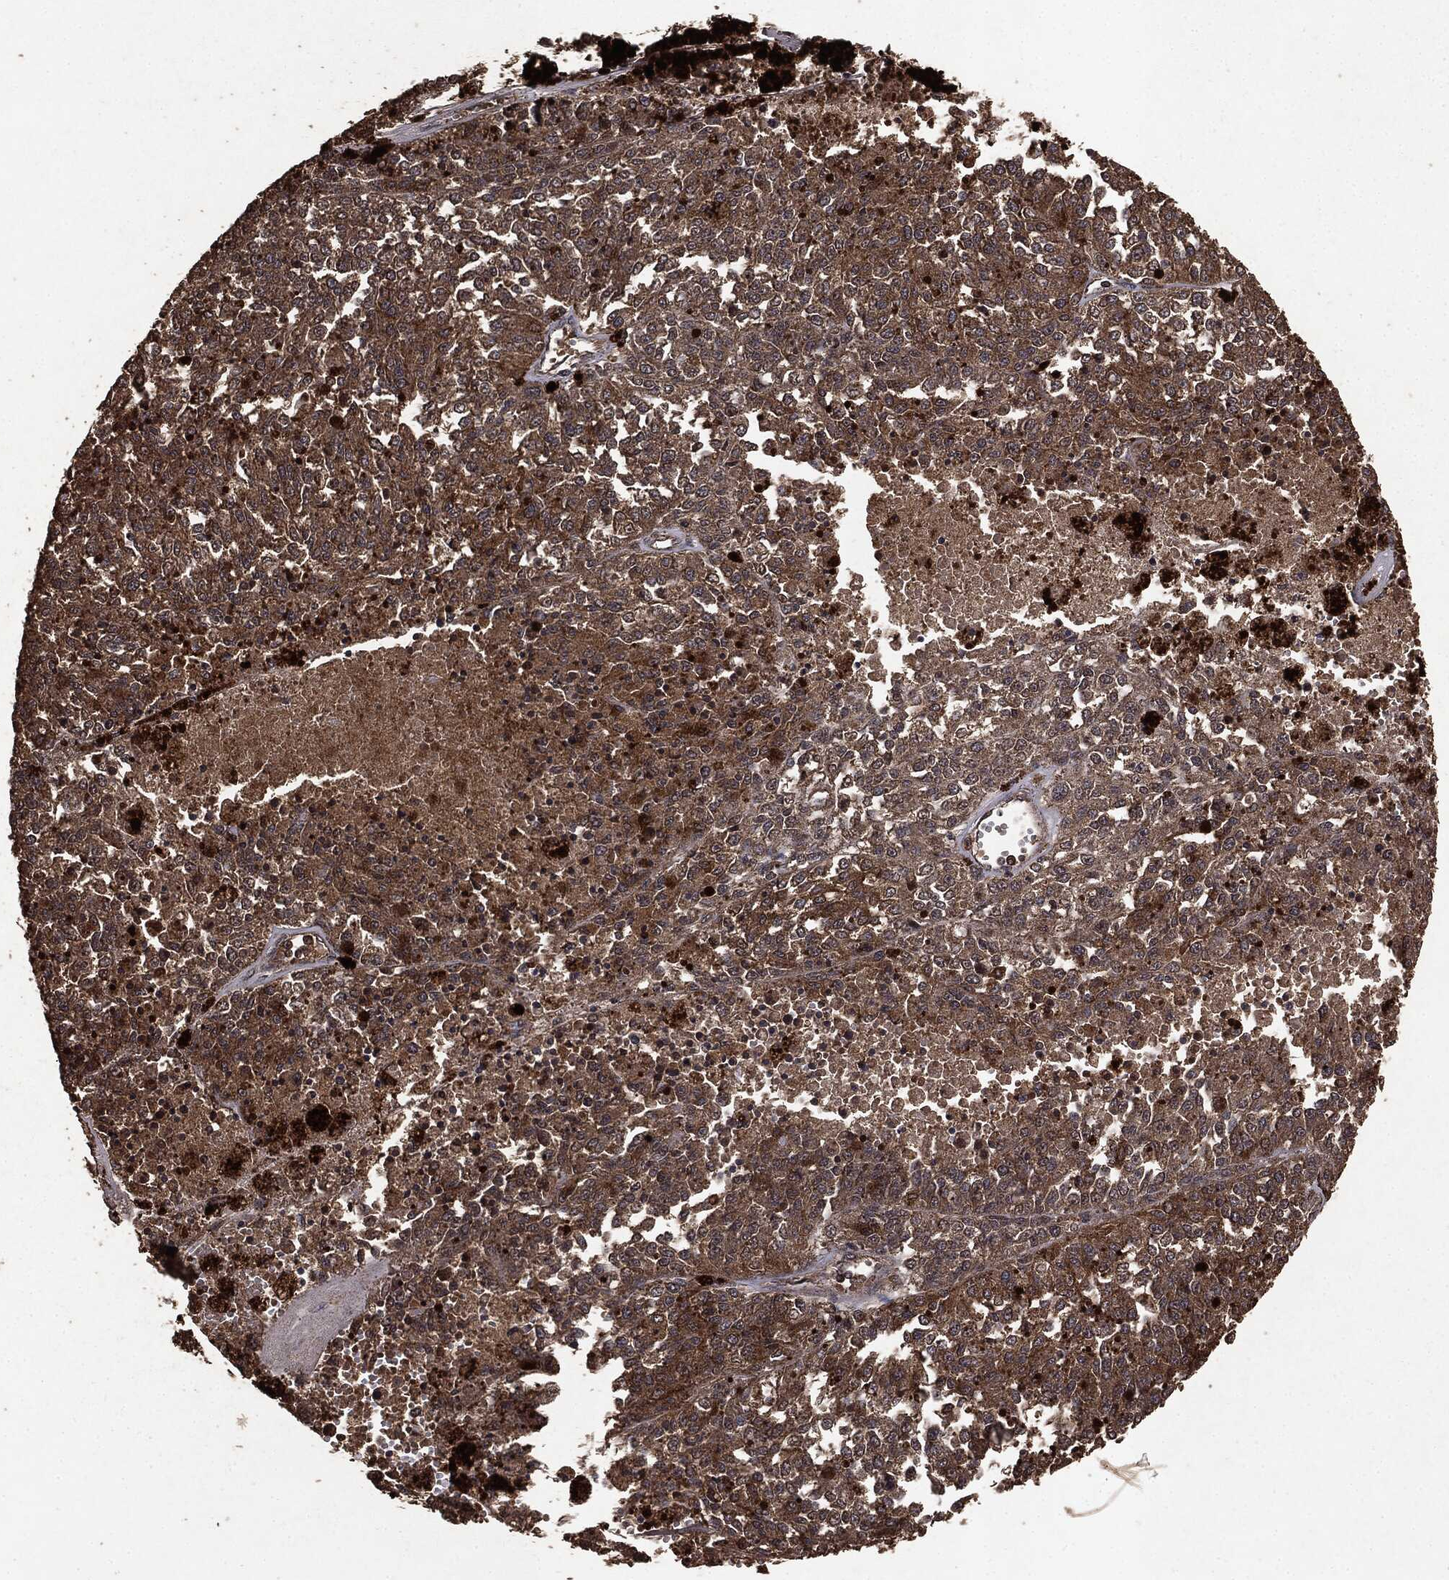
{"staining": {"intensity": "moderate", "quantity": ">75%", "location": "cytoplasmic/membranous"}, "tissue": "melanoma", "cell_type": "Tumor cells", "image_type": "cancer", "snomed": [{"axis": "morphology", "description": "Malignant melanoma, Metastatic site"}, {"axis": "topography", "description": "Lymph node"}], "caption": "This micrograph demonstrates immunohistochemistry (IHC) staining of melanoma, with medium moderate cytoplasmic/membranous staining in approximately >75% of tumor cells.", "gene": "NME1", "patient": {"sex": "female", "age": 64}}